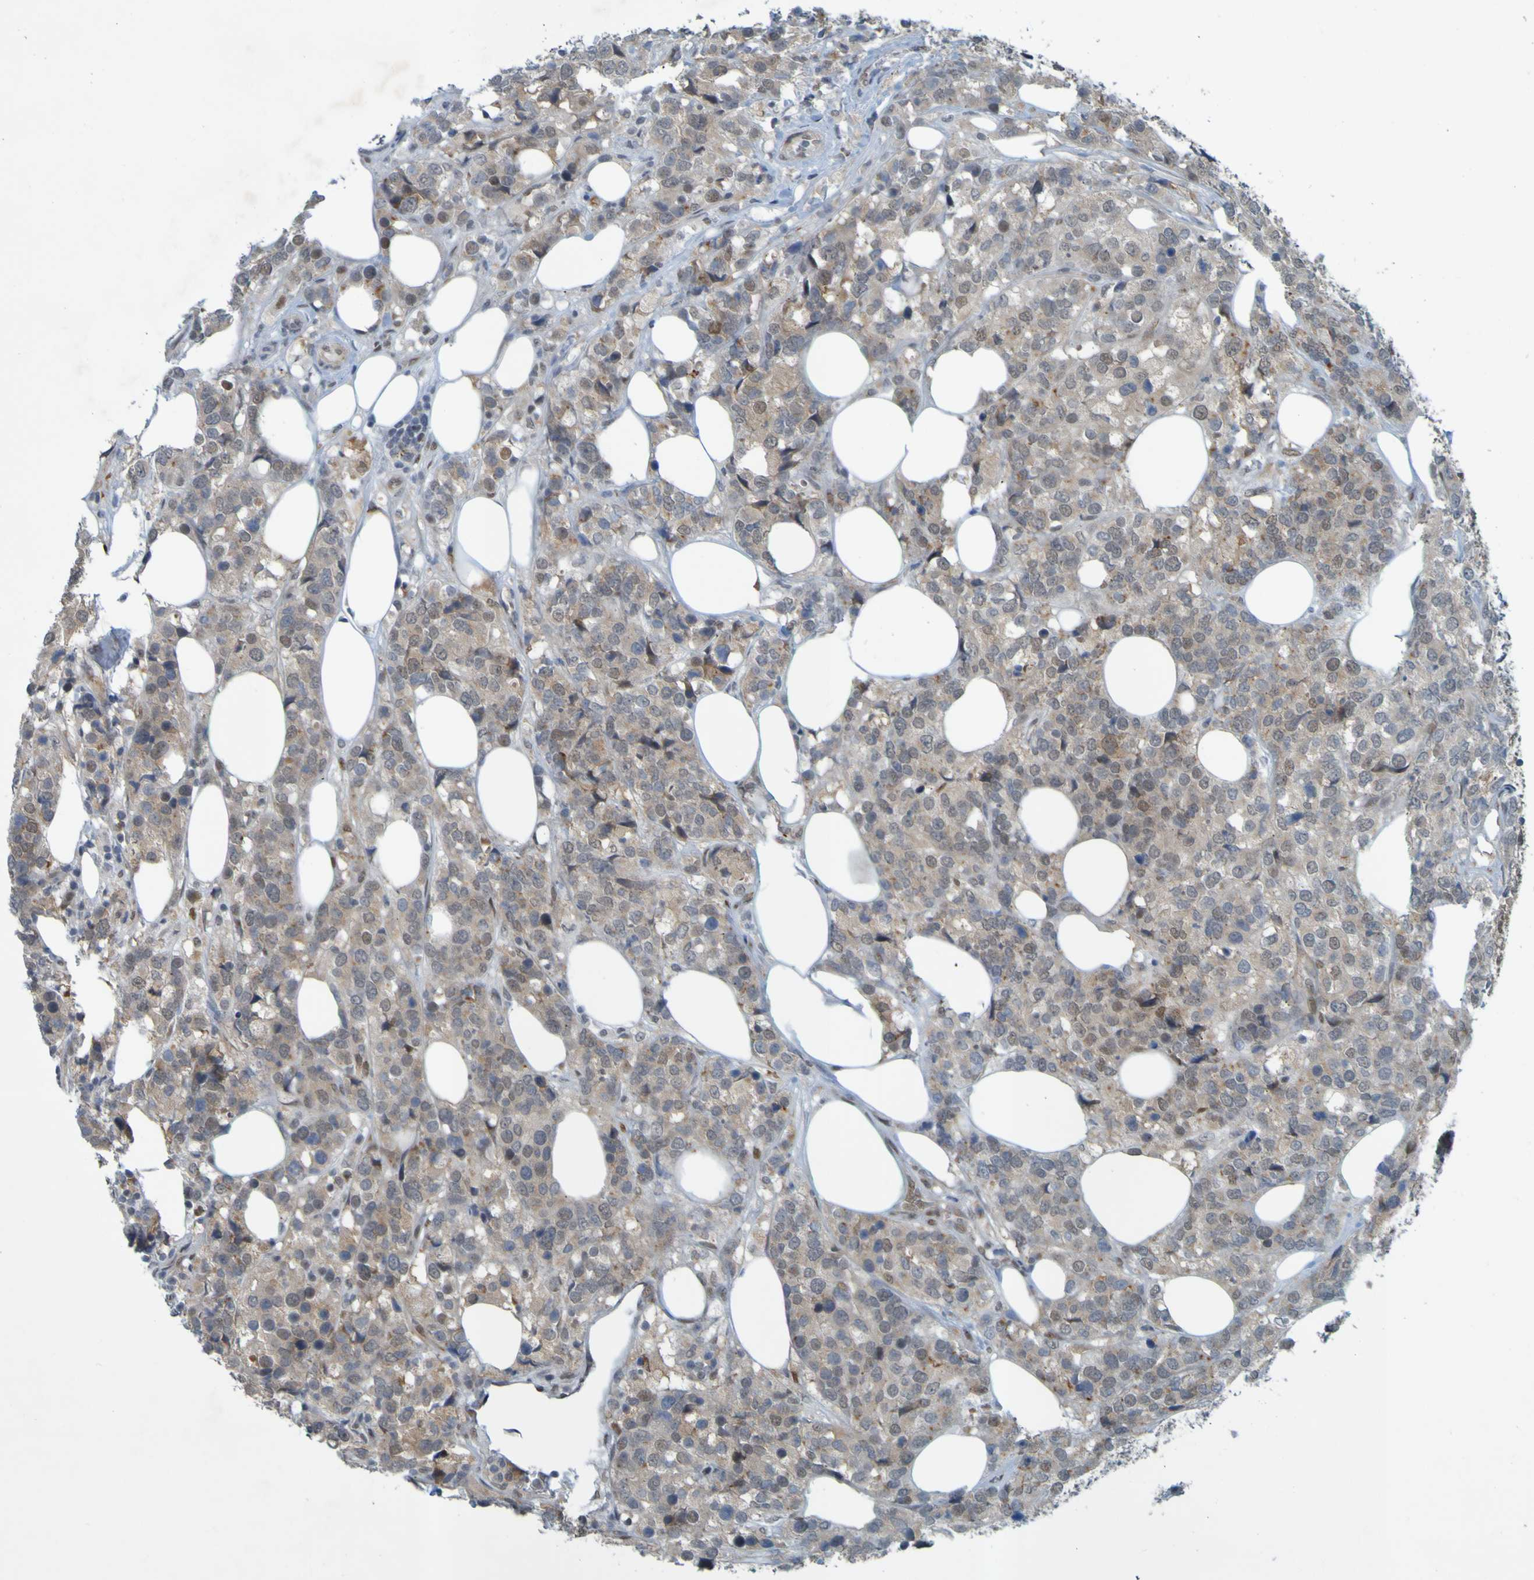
{"staining": {"intensity": "weak", "quantity": ">75%", "location": "cytoplasmic/membranous,nuclear"}, "tissue": "breast cancer", "cell_type": "Tumor cells", "image_type": "cancer", "snomed": [{"axis": "morphology", "description": "Lobular carcinoma"}, {"axis": "topography", "description": "Breast"}], "caption": "Lobular carcinoma (breast) stained for a protein (brown) demonstrates weak cytoplasmic/membranous and nuclear positive staining in about >75% of tumor cells.", "gene": "MCPH1", "patient": {"sex": "female", "age": 59}}